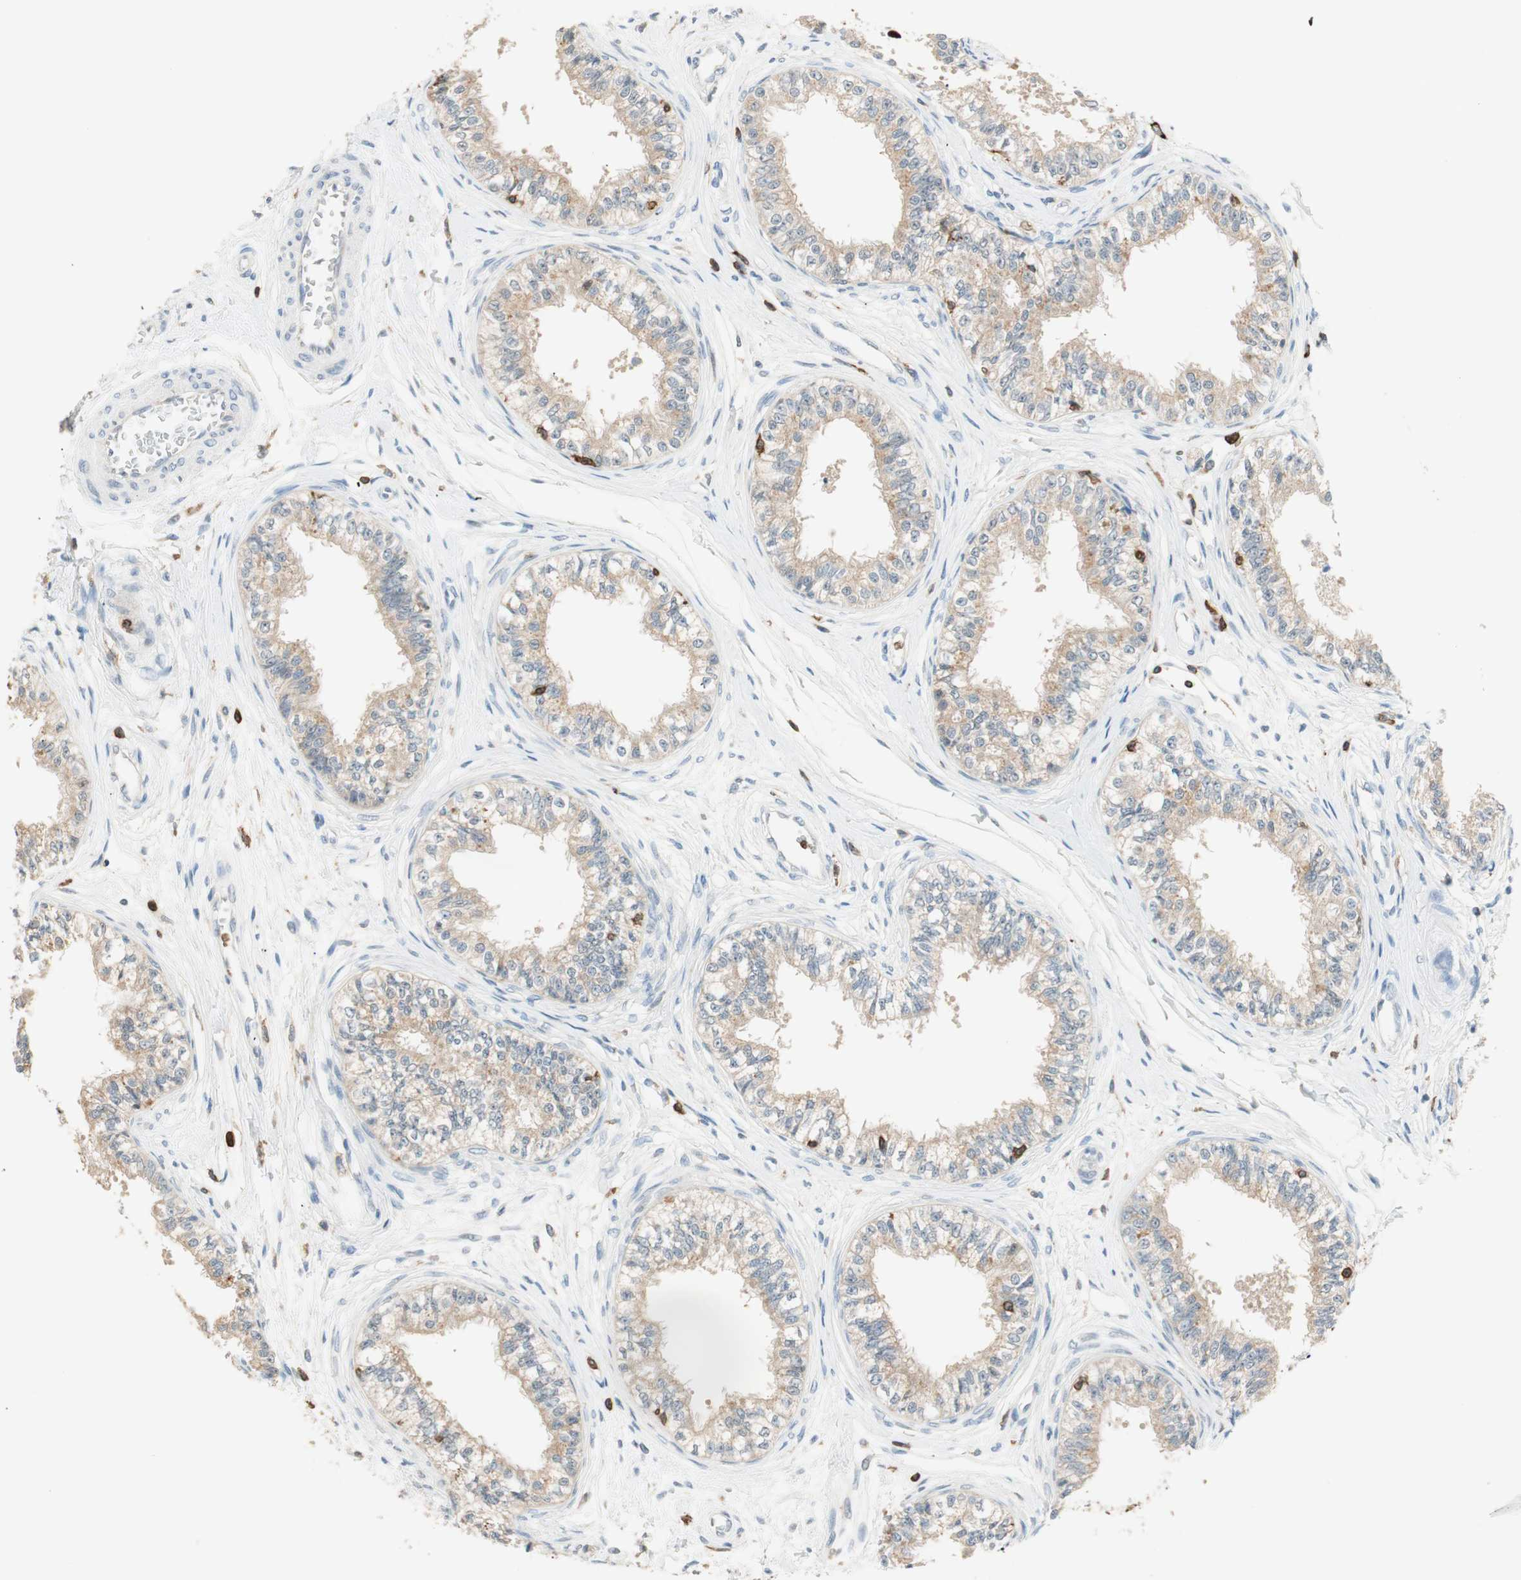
{"staining": {"intensity": "strong", "quantity": "25%-75%", "location": "cytoplasmic/membranous"}, "tissue": "epididymis", "cell_type": "Glandular cells", "image_type": "normal", "snomed": [{"axis": "morphology", "description": "Normal tissue, NOS"}, {"axis": "morphology", "description": "Adenocarcinoma, metastatic, NOS"}, {"axis": "topography", "description": "Testis"}, {"axis": "topography", "description": "Epididymis"}], "caption": "Immunohistochemistry (IHC) of benign human epididymis exhibits high levels of strong cytoplasmic/membranous positivity in about 25%-75% of glandular cells. (IHC, brightfield microscopy, high magnification).", "gene": "HPGD", "patient": {"sex": "male", "age": 26}}